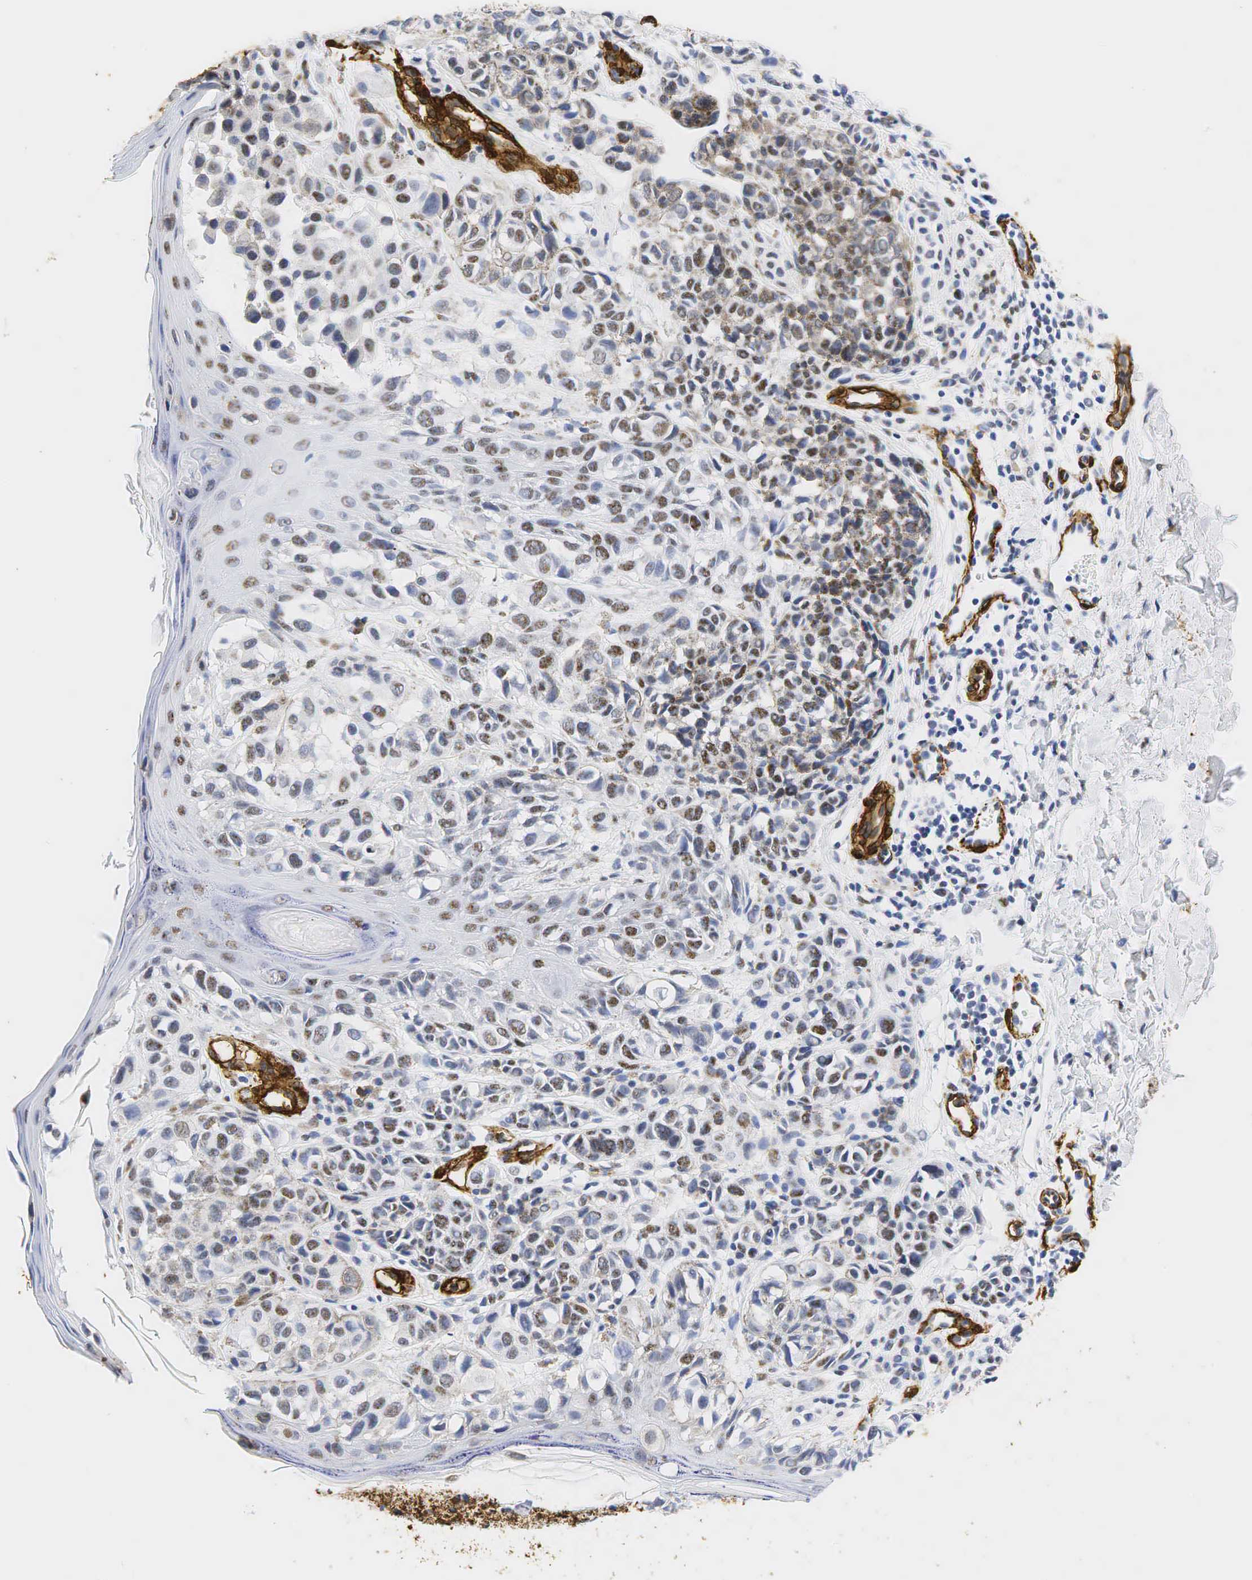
{"staining": {"intensity": "moderate", "quantity": "<25%", "location": "cytoplasmic/membranous,nuclear"}, "tissue": "melanoma", "cell_type": "Tumor cells", "image_type": "cancer", "snomed": [{"axis": "morphology", "description": "Malignant melanoma, NOS"}, {"axis": "topography", "description": "Skin"}], "caption": "Protein expression analysis of human malignant melanoma reveals moderate cytoplasmic/membranous and nuclear staining in about <25% of tumor cells. The staining was performed using DAB (3,3'-diaminobenzidine), with brown indicating positive protein expression. Nuclei are stained blue with hematoxylin.", "gene": "ACTA2", "patient": {"sex": "male", "age": 67}}